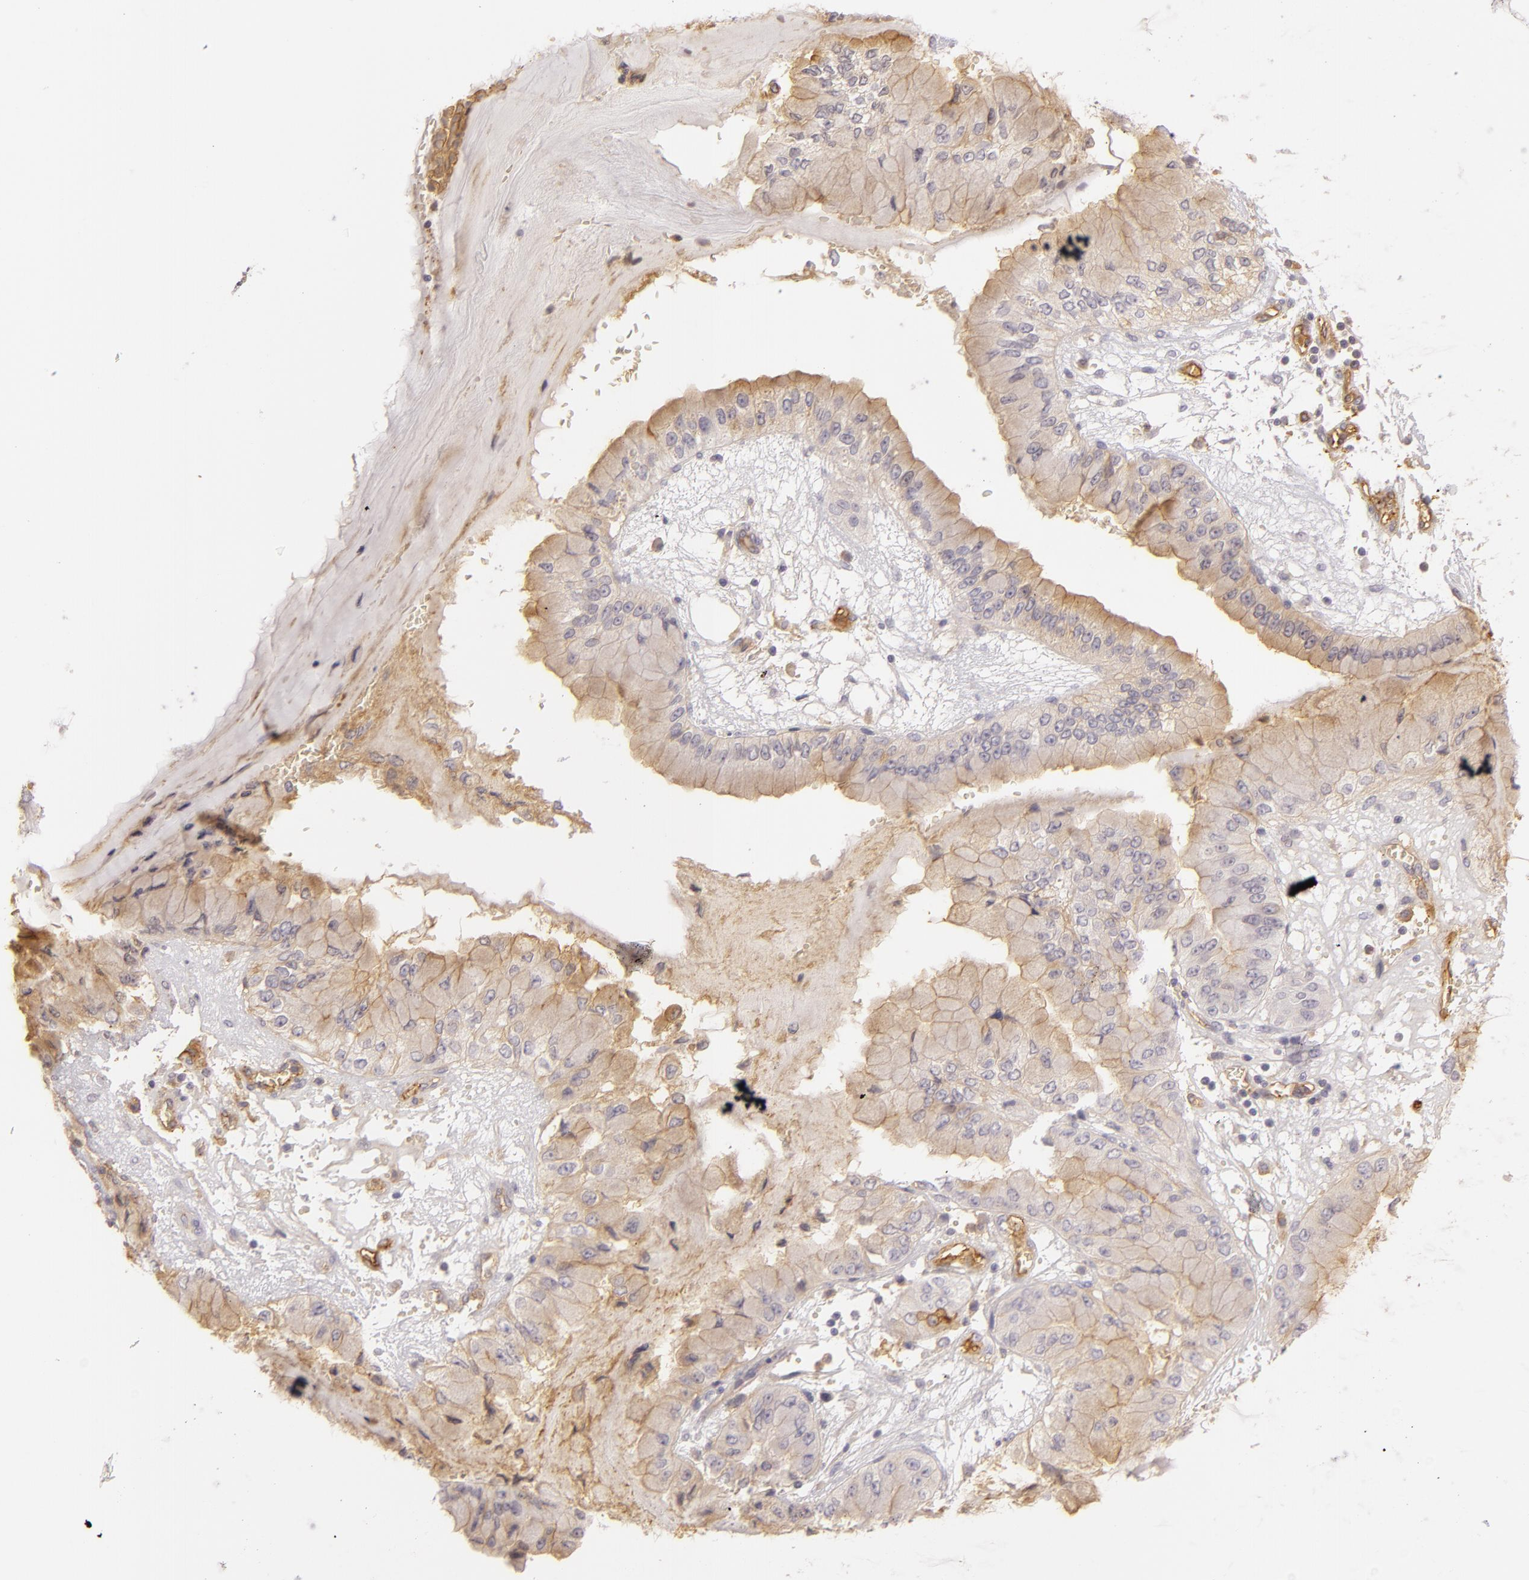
{"staining": {"intensity": "weak", "quantity": ">75%", "location": "cytoplasmic/membranous"}, "tissue": "liver cancer", "cell_type": "Tumor cells", "image_type": "cancer", "snomed": [{"axis": "morphology", "description": "Cholangiocarcinoma"}, {"axis": "topography", "description": "Liver"}], "caption": "Tumor cells reveal weak cytoplasmic/membranous expression in about >75% of cells in liver cancer (cholangiocarcinoma).", "gene": "CD59", "patient": {"sex": "female", "age": 79}}